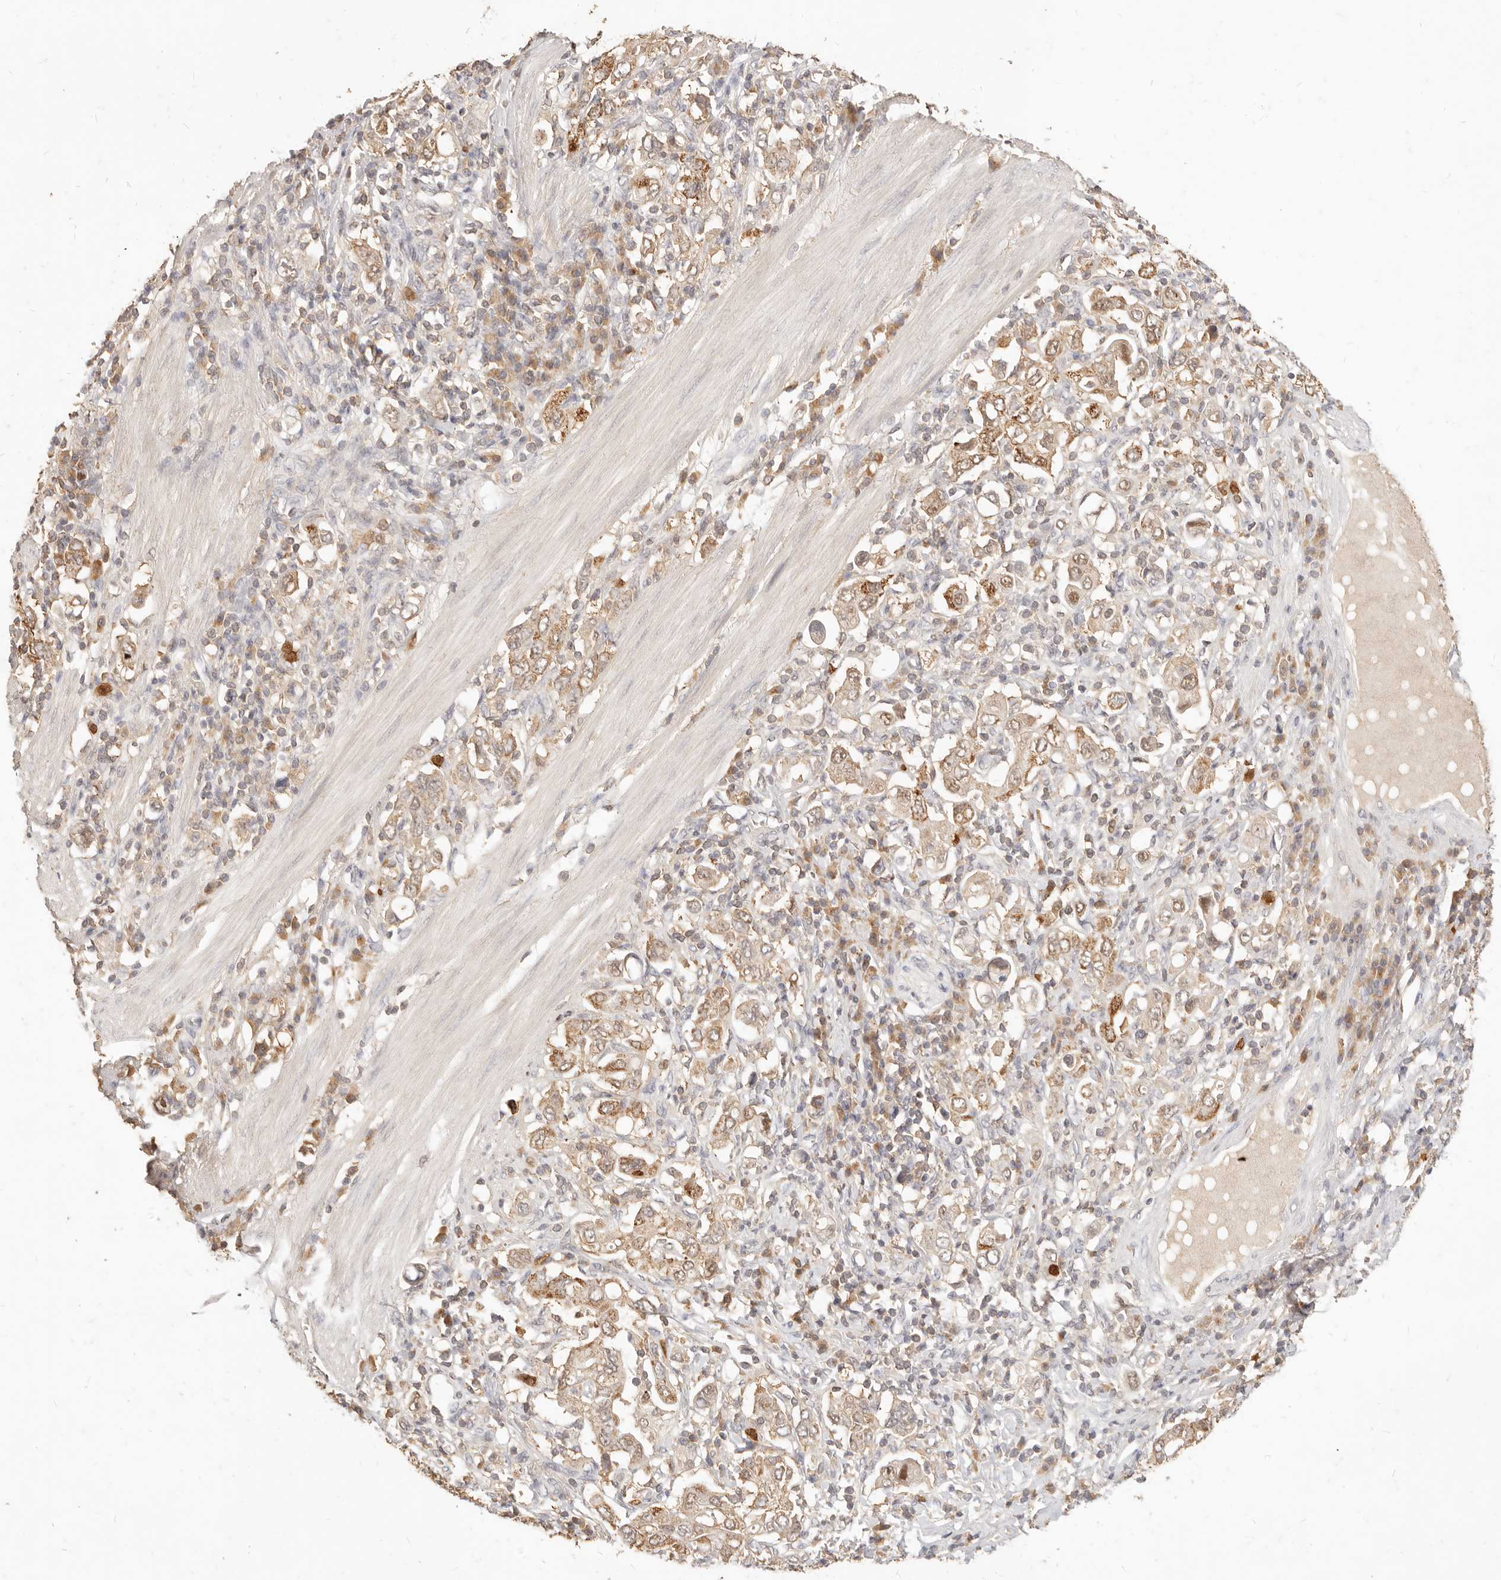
{"staining": {"intensity": "moderate", "quantity": ">75%", "location": "cytoplasmic/membranous"}, "tissue": "stomach cancer", "cell_type": "Tumor cells", "image_type": "cancer", "snomed": [{"axis": "morphology", "description": "Adenocarcinoma, NOS"}, {"axis": "topography", "description": "Stomach, upper"}], "caption": "Moderate cytoplasmic/membranous expression for a protein is seen in about >75% of tumor cells of stomach cancer using immunohistochemistry.", "gene": "TMTC2", "patient": {"sex": "male", "age": 62}}